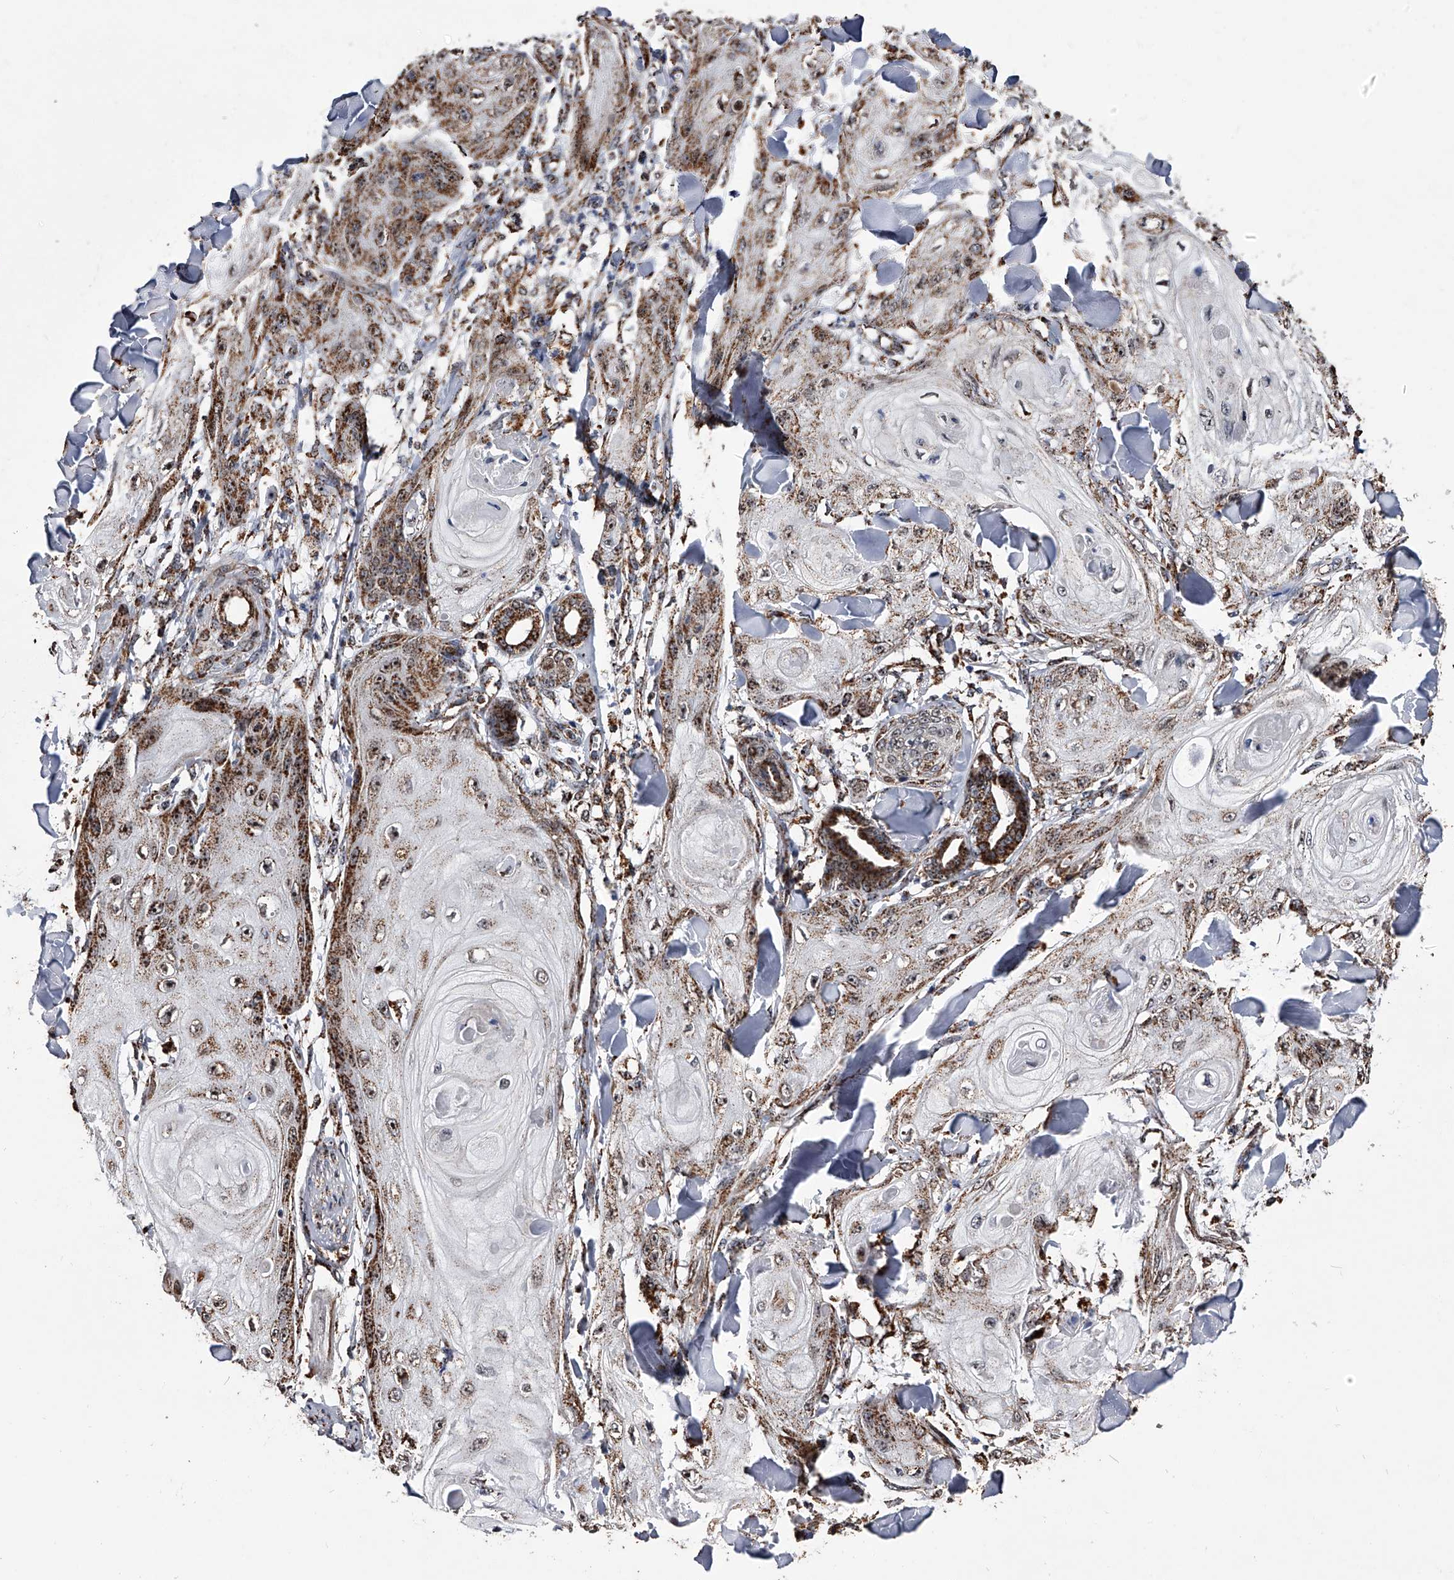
{"staining": {"intensity": "strong", "quantity": "25%-75%", "location": "cytoplasmic/membranous"}, "tissue": "skin cancer", "cell_type": "Tumor cells", "image_type": "cancer", "snomed": [{"axis": "morphology", "description": "Squamous cell carcinoma, NOS"}, {"axis": "topography", "description": "Skin"}], "caption": "Brown immunohistochemical staining in human skin squamous cell carcinoma displays strong cytoplasmic/membranous staining in about 25%-75% of tumor cells.", "gene": "SMPDL3A", "patient": {"sex": "male", "age": 74}}